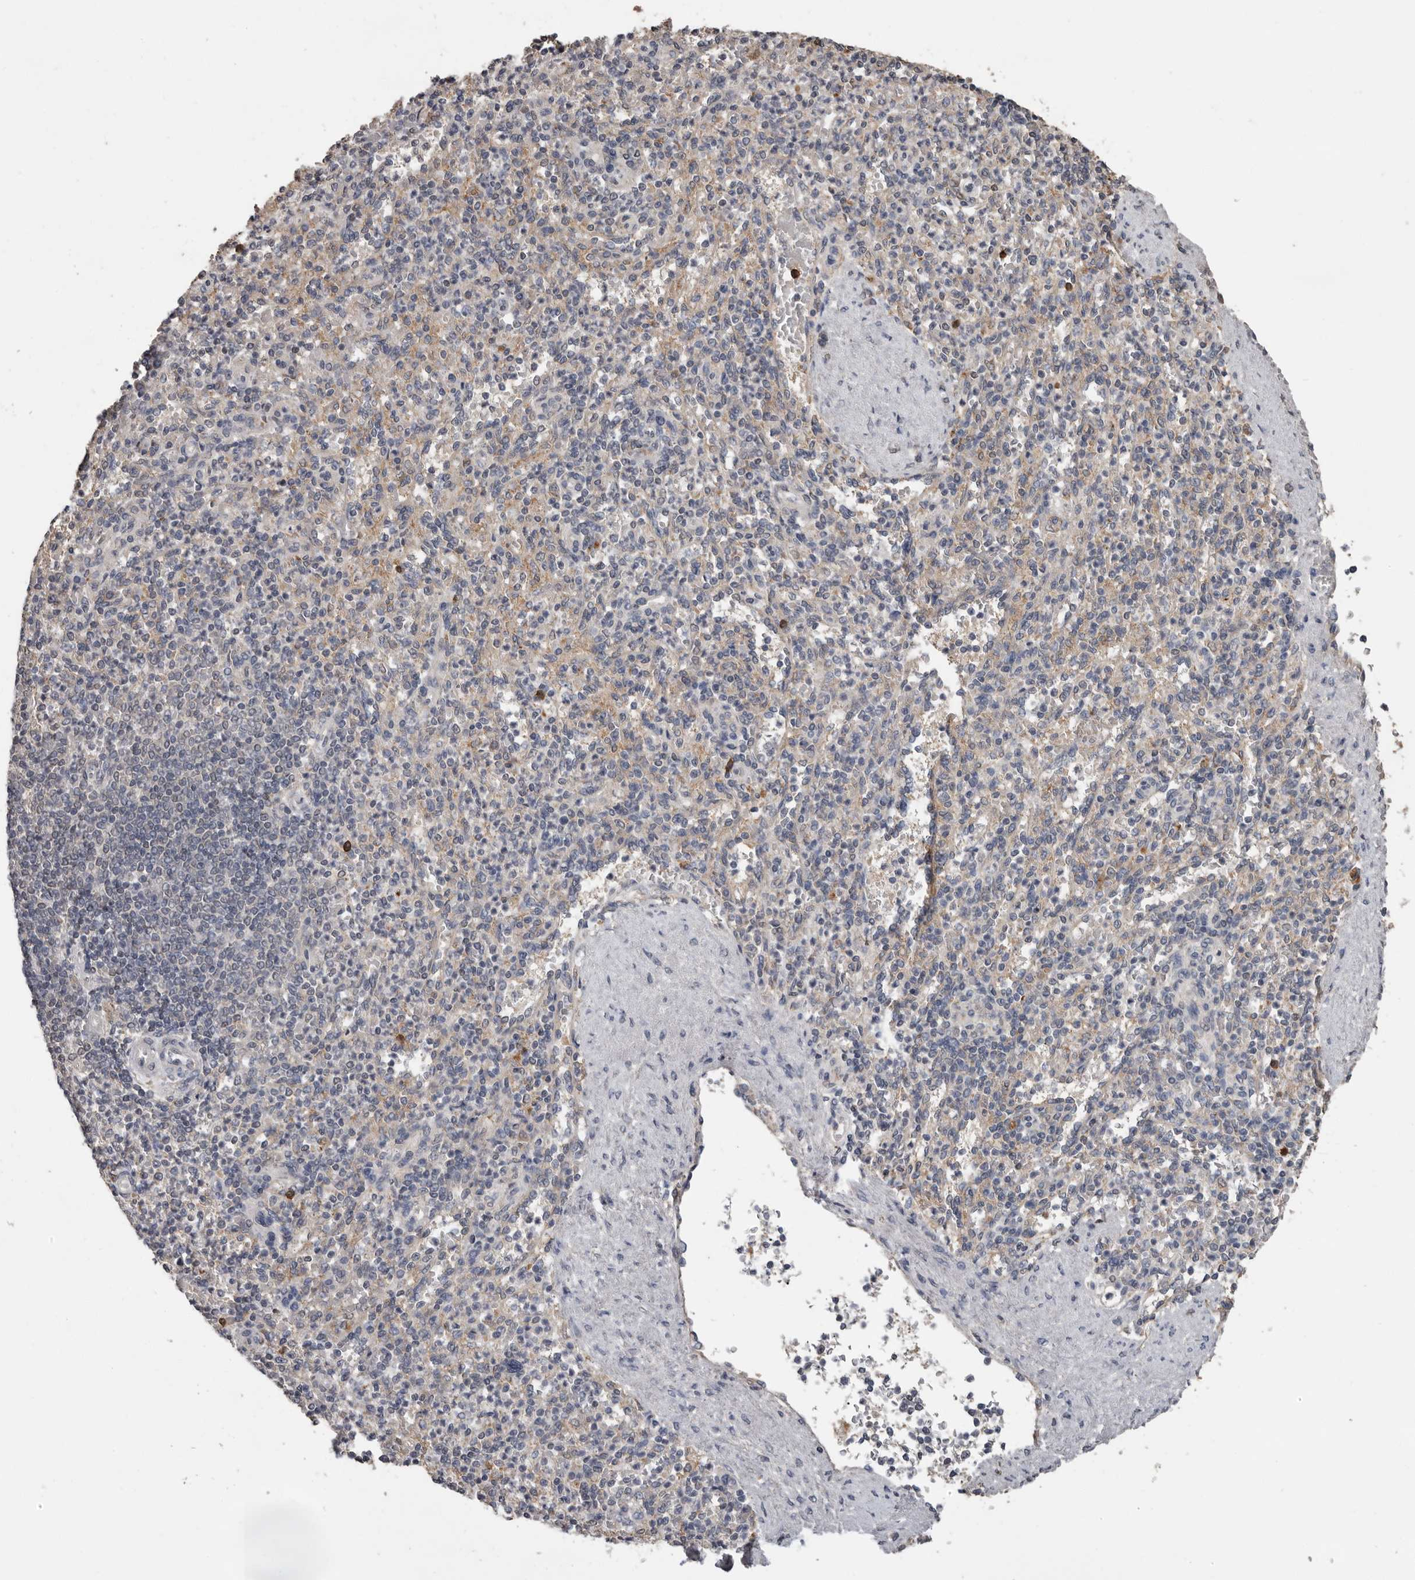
{"staining": {"intensity": "negative", "quantity": "none", "location": "none"}, "tissue": "spleen", "cell_type": "Cells in red pulp", "image_type": "normal", "snomed": [{"axis": "morphology", "description": "Normal tissue, NOS"}, {"axis": "topography", "description": "Spleen"}], "caption": "This is a photomicrograph of IHC staining of normal spleen, which shows no staining in cells in red pulp.", "gene": "MTF1", "patient": {"sex": "female", "age": 74}}